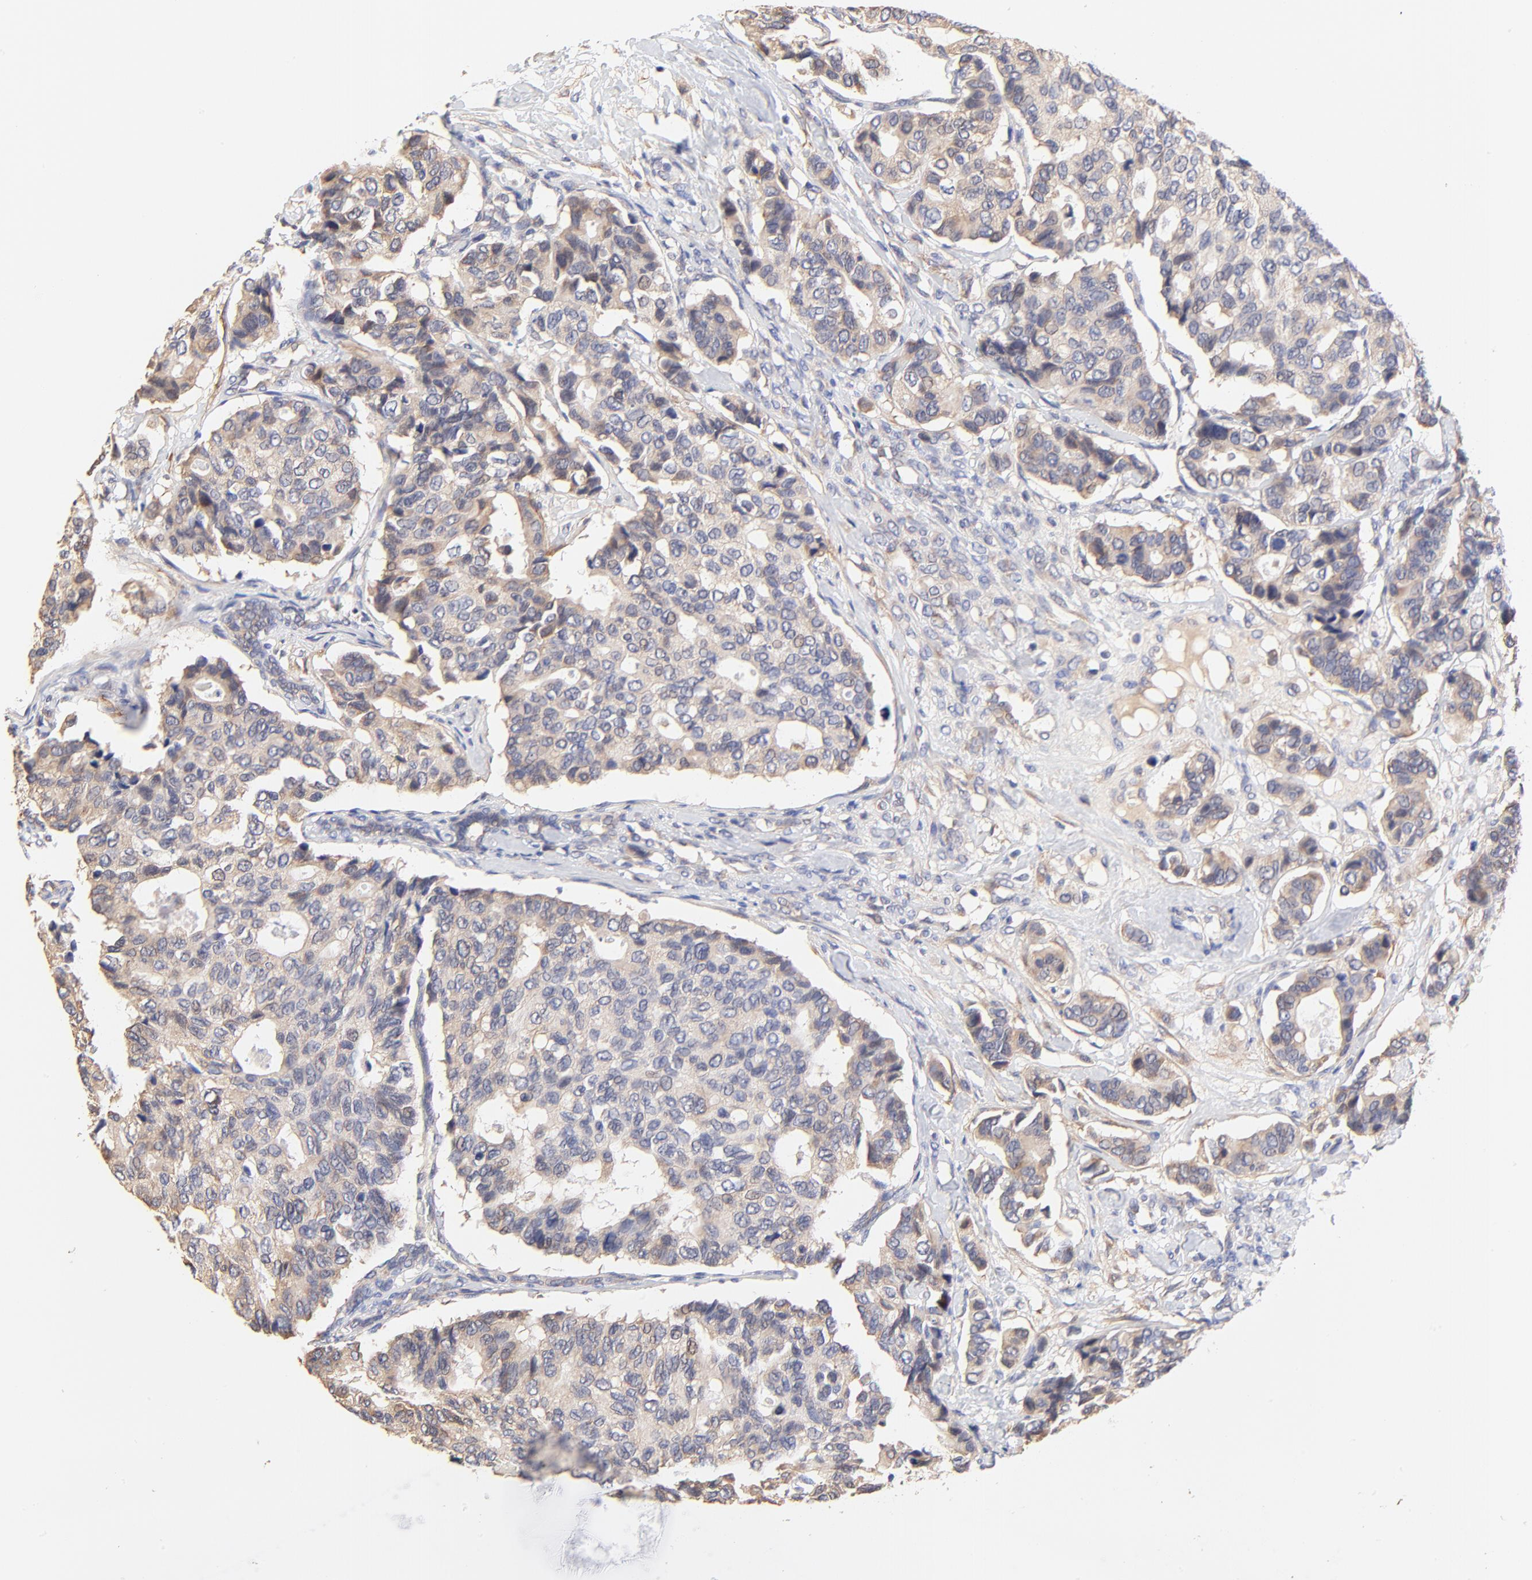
{"staining": {"intensity": "weak", "quantity": ">75%", "location": "cytoplasmic/membranous"}, "tissue": "breast cancer", "cell_type": "Tumor cells", "image_type": "cancer", "snomed": [{"axis": "morphology", "description": "Duct carcinoma"}, {"axis": "topography", "description": "Breast"}], "caption": "Immunohistochemistry (IHC) histopathology image of neoplastic tissue: breast cancer (infiltrating ductal carcinoma) stained using IHC displays low levels of weak protein expression localized specifically in the cytoplasmic/membranous of tumor cells, appearing as a cytoplasmic/membranous brown color.", "gene": "PTK7", "patient": {"sex": "female", "age": 69}}